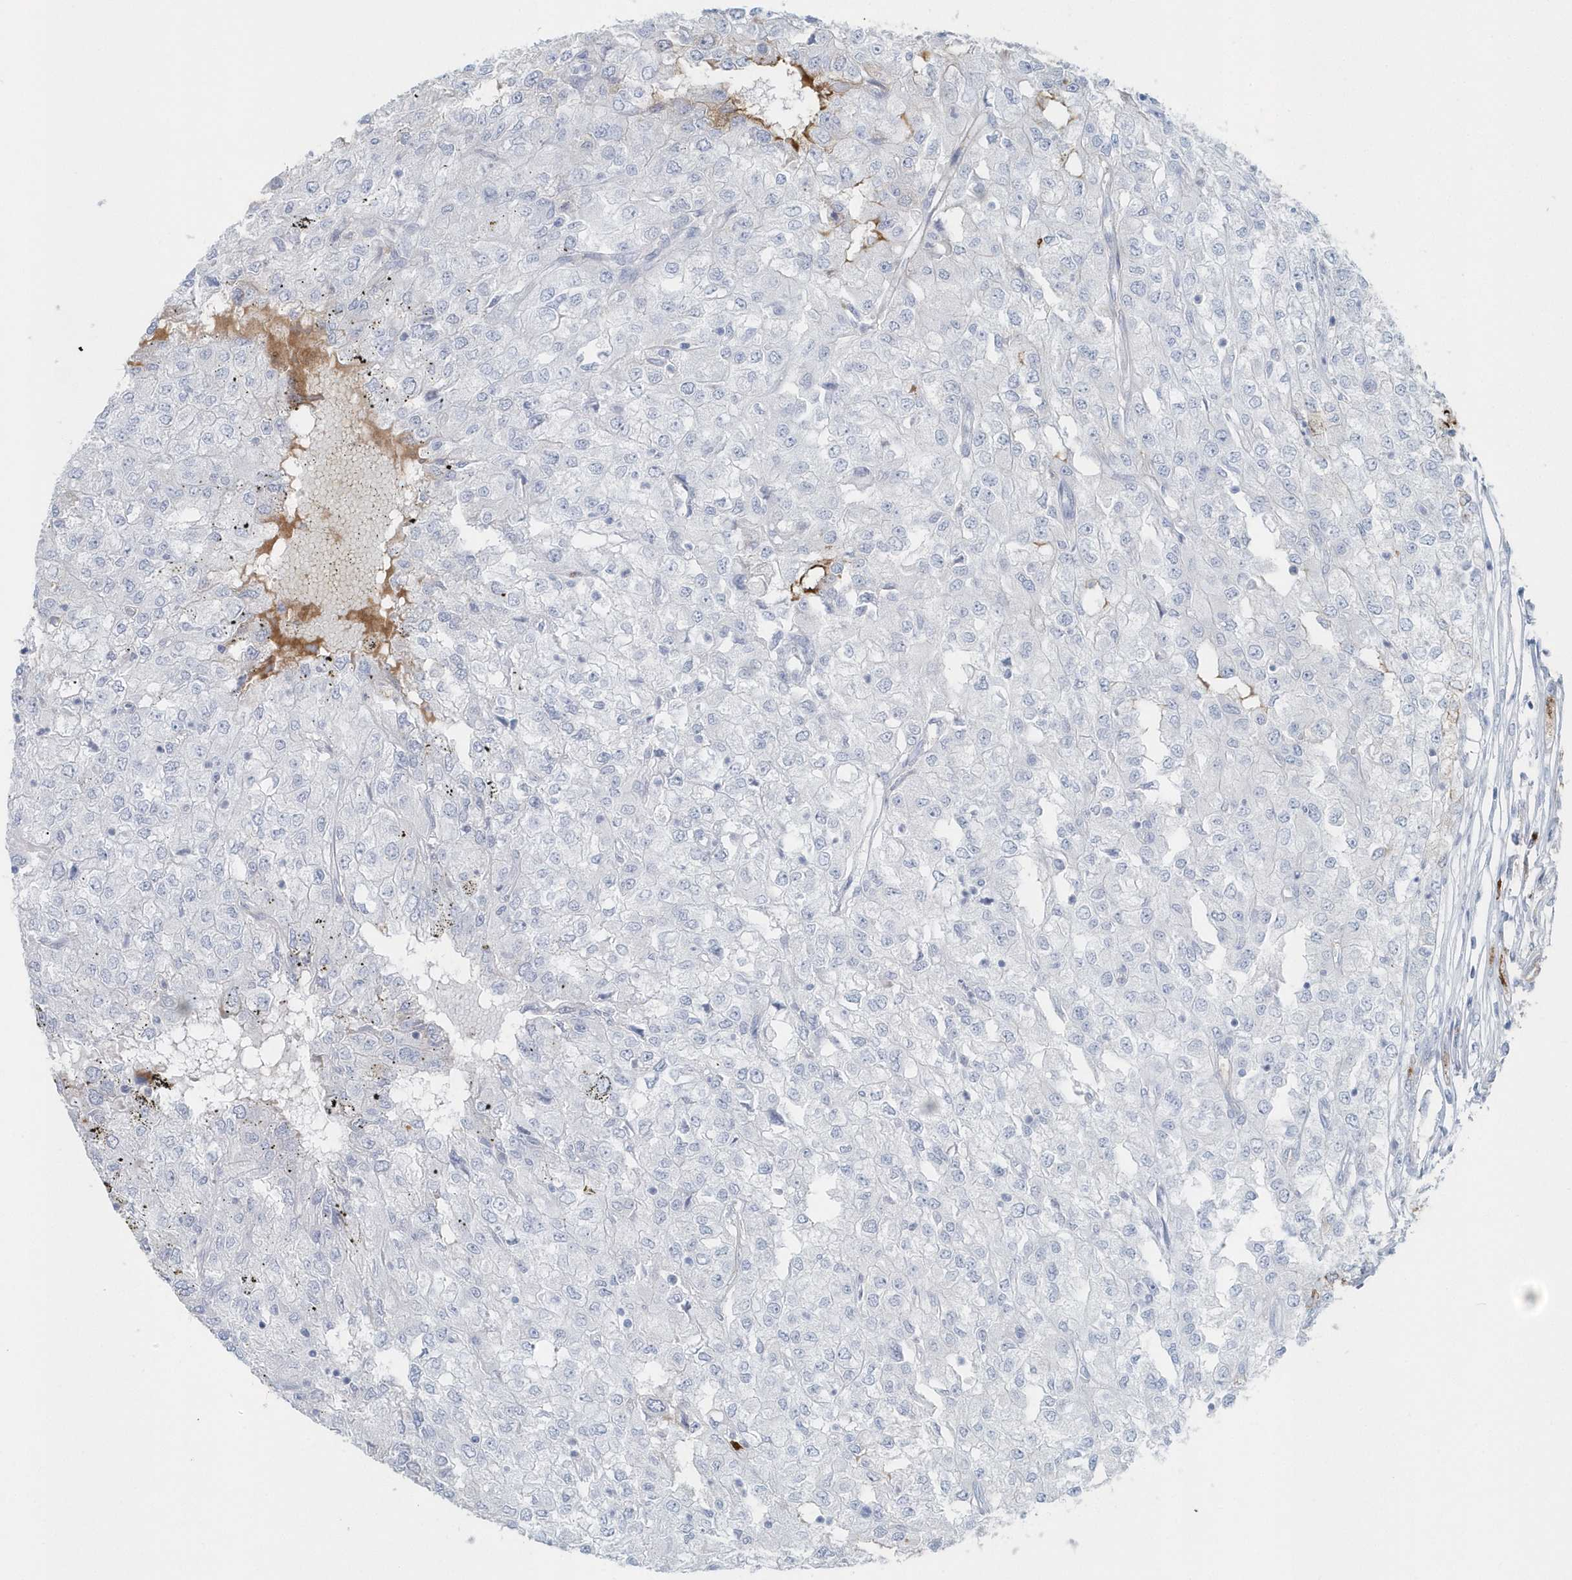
{"staining": {"intensity": "negative", "quantity": "none", "location": "none"}, "tissue": "renal cancer", "cell_type": "Tumor cells", "image_type": "cancer", "snomed": [{"axis": "morphology", "description": "Adenocarcinoma, NOS"}, {"axis": "topography", "description": "Kidney"}], "caption": "A photomicrograph of renal adenocarcinoma stained for a protein exhibits no brown staining in tumor cells. (Stains: DAB immunohistochemistry (IHC) with hematoxylin counter stain, Microscopy: brightfield microscopy at high magnification).", "gene": "JCHAIN", "patient": {"sex": "female", "age": 54}}